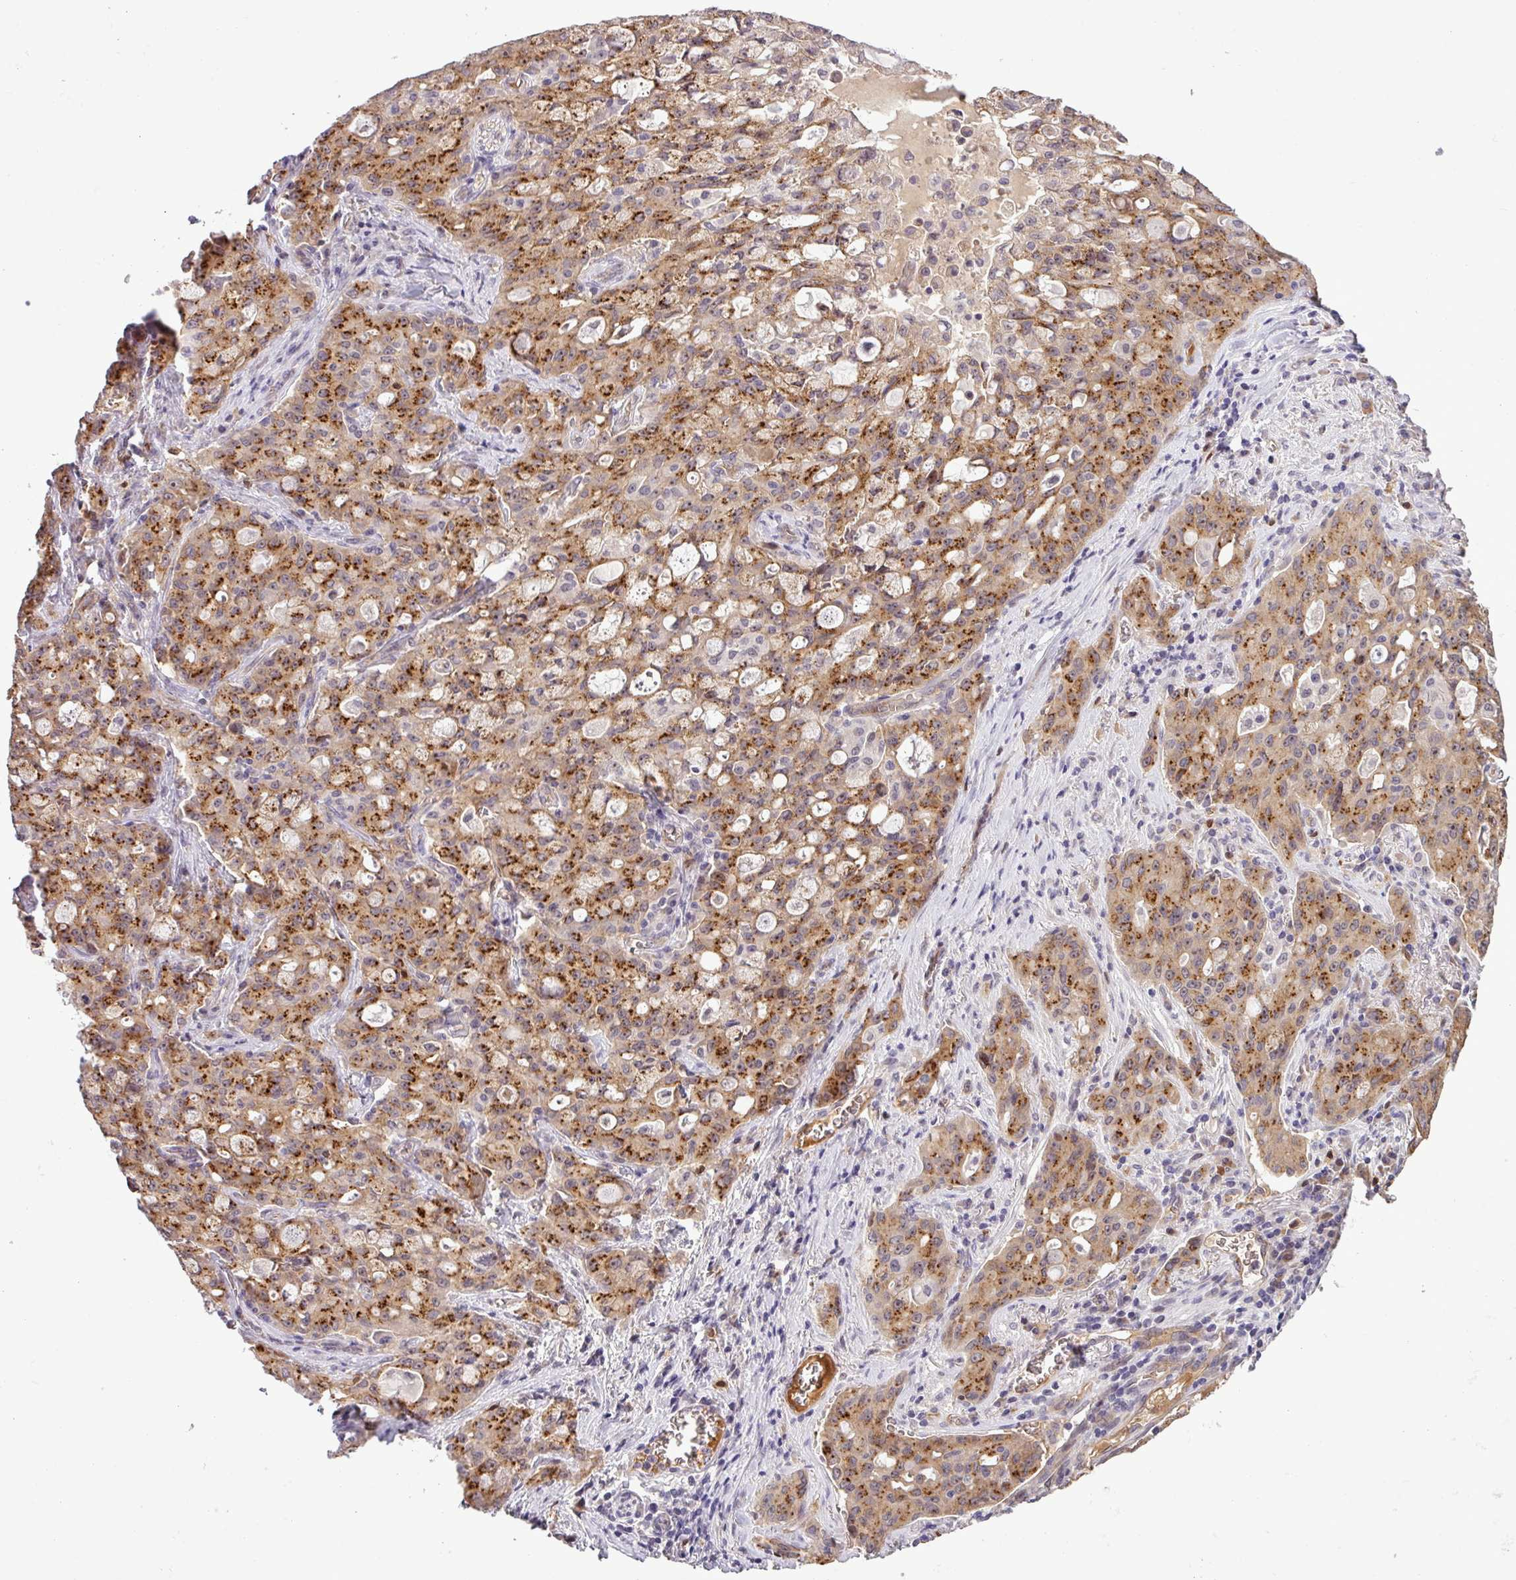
{"staining": {"intensity": "moderate", "quantity": ">75%", "location": "cytoplasmic/membranous"}, "tissue": "lung cancer", "cell_type": "Tumor cells", "image_type": "cancer", "snomed": [{"axis": "morphology", "description": "Adenocarcinoma, NOS"}, {"axis": "topography", "description": "Lung"}], "caption": "The histopathology image shows immunohistochemical staining of lung cancer. There is moderate cytoplasmic/membranous positivity is identified in approximately >75% of tumor cells.", "gene": "PCDH1", "patient": {"sex": "female", "age": 44}}